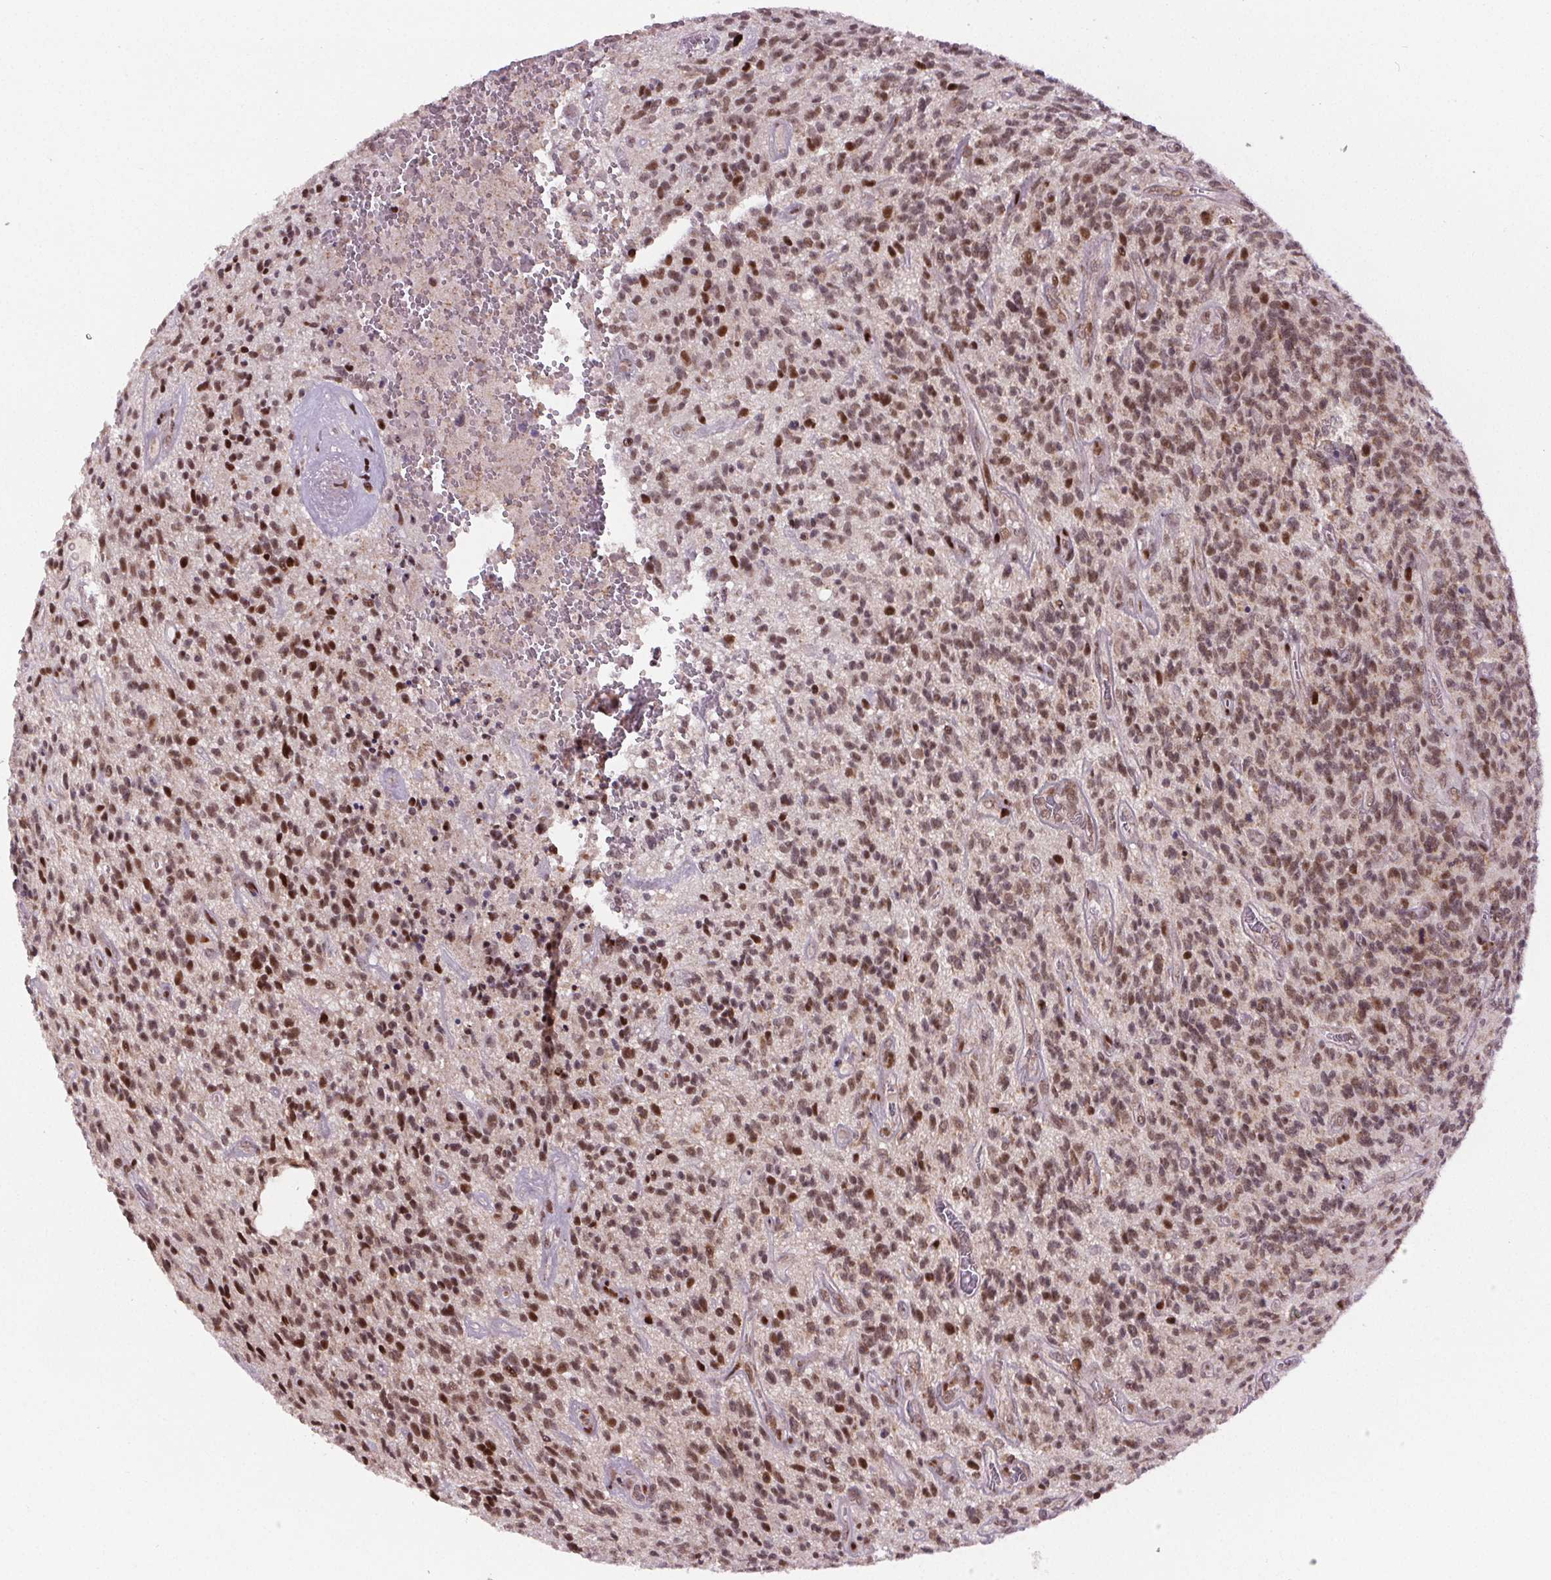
{"staining": {"intensity": "moderate", "quantity": ">75%", "location": "nuclear"}, "tissue": "glioma", "cell_type": "Tumor cells", "image_type": "cancer", "snomed": [{"axis": "morphology", "description": "Glioma, malignant, High grade"}, {"axis": "topography", "description": "Brain"}], "caption": "High-magnification brightfield microscopy of glioma stained with DAB (3,3'-diaminobenzidine) (brown) and counterstained with hematoxylin (blue). tumor cells exhibit moderate nuclear staining is seen in about>75% of cells. (IHC, brightfield microscopy, high magnification).", "gene": "SNRNP35", "patient": {"sex": "male", "age": 76}}